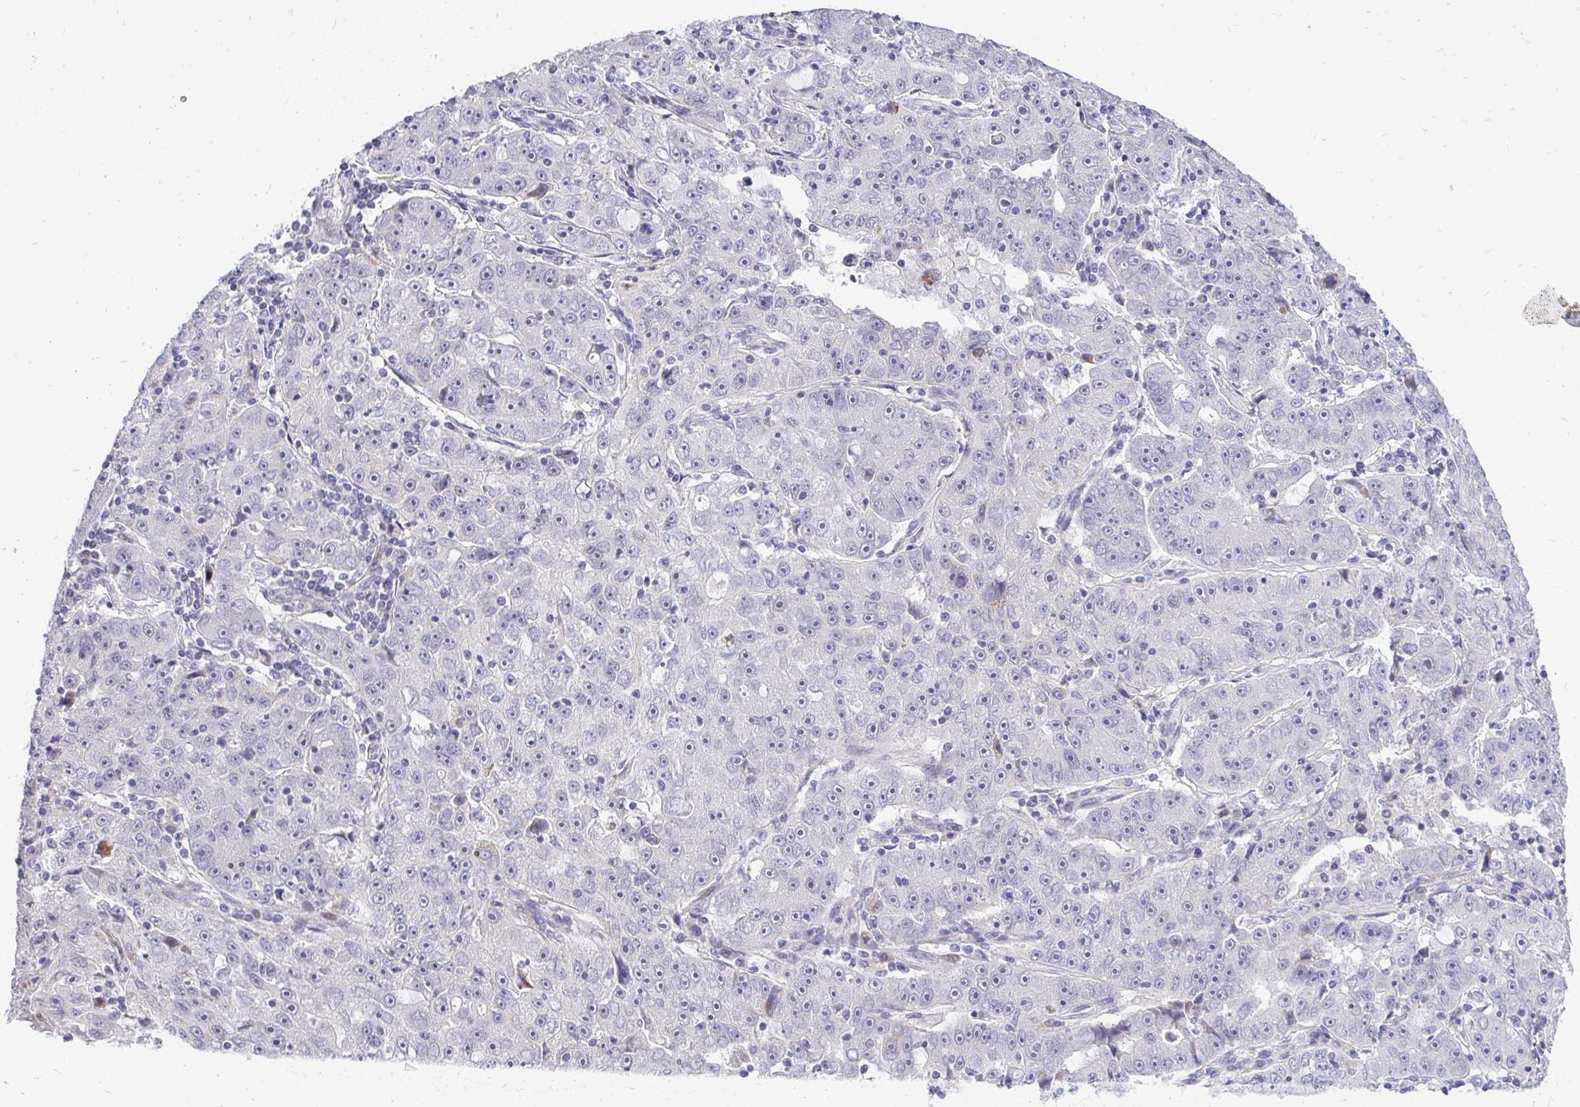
{"staining": {"intensity": "negative", "quantity": "none", "location": "none"}, "tissue": "lung cancer", "cell_type": "Tumor cells", "image_type": "cancer", "snomed": [{"axis": "morphology", "description": "Normal morphology"}, {"axis": "morphology", "description": "Adenocarcinoma, NOS"}, {"axis": "topography", "description": "Lymph node"}, {"axis": "topography", "description": "Lung"}], "caption": "Lung adenocarcinoma stained for a protein using immunohistochemistry displays no positivity tumor cells.", "gene": "OR8D1", "patient": {"sex": "female", "age": 57}}